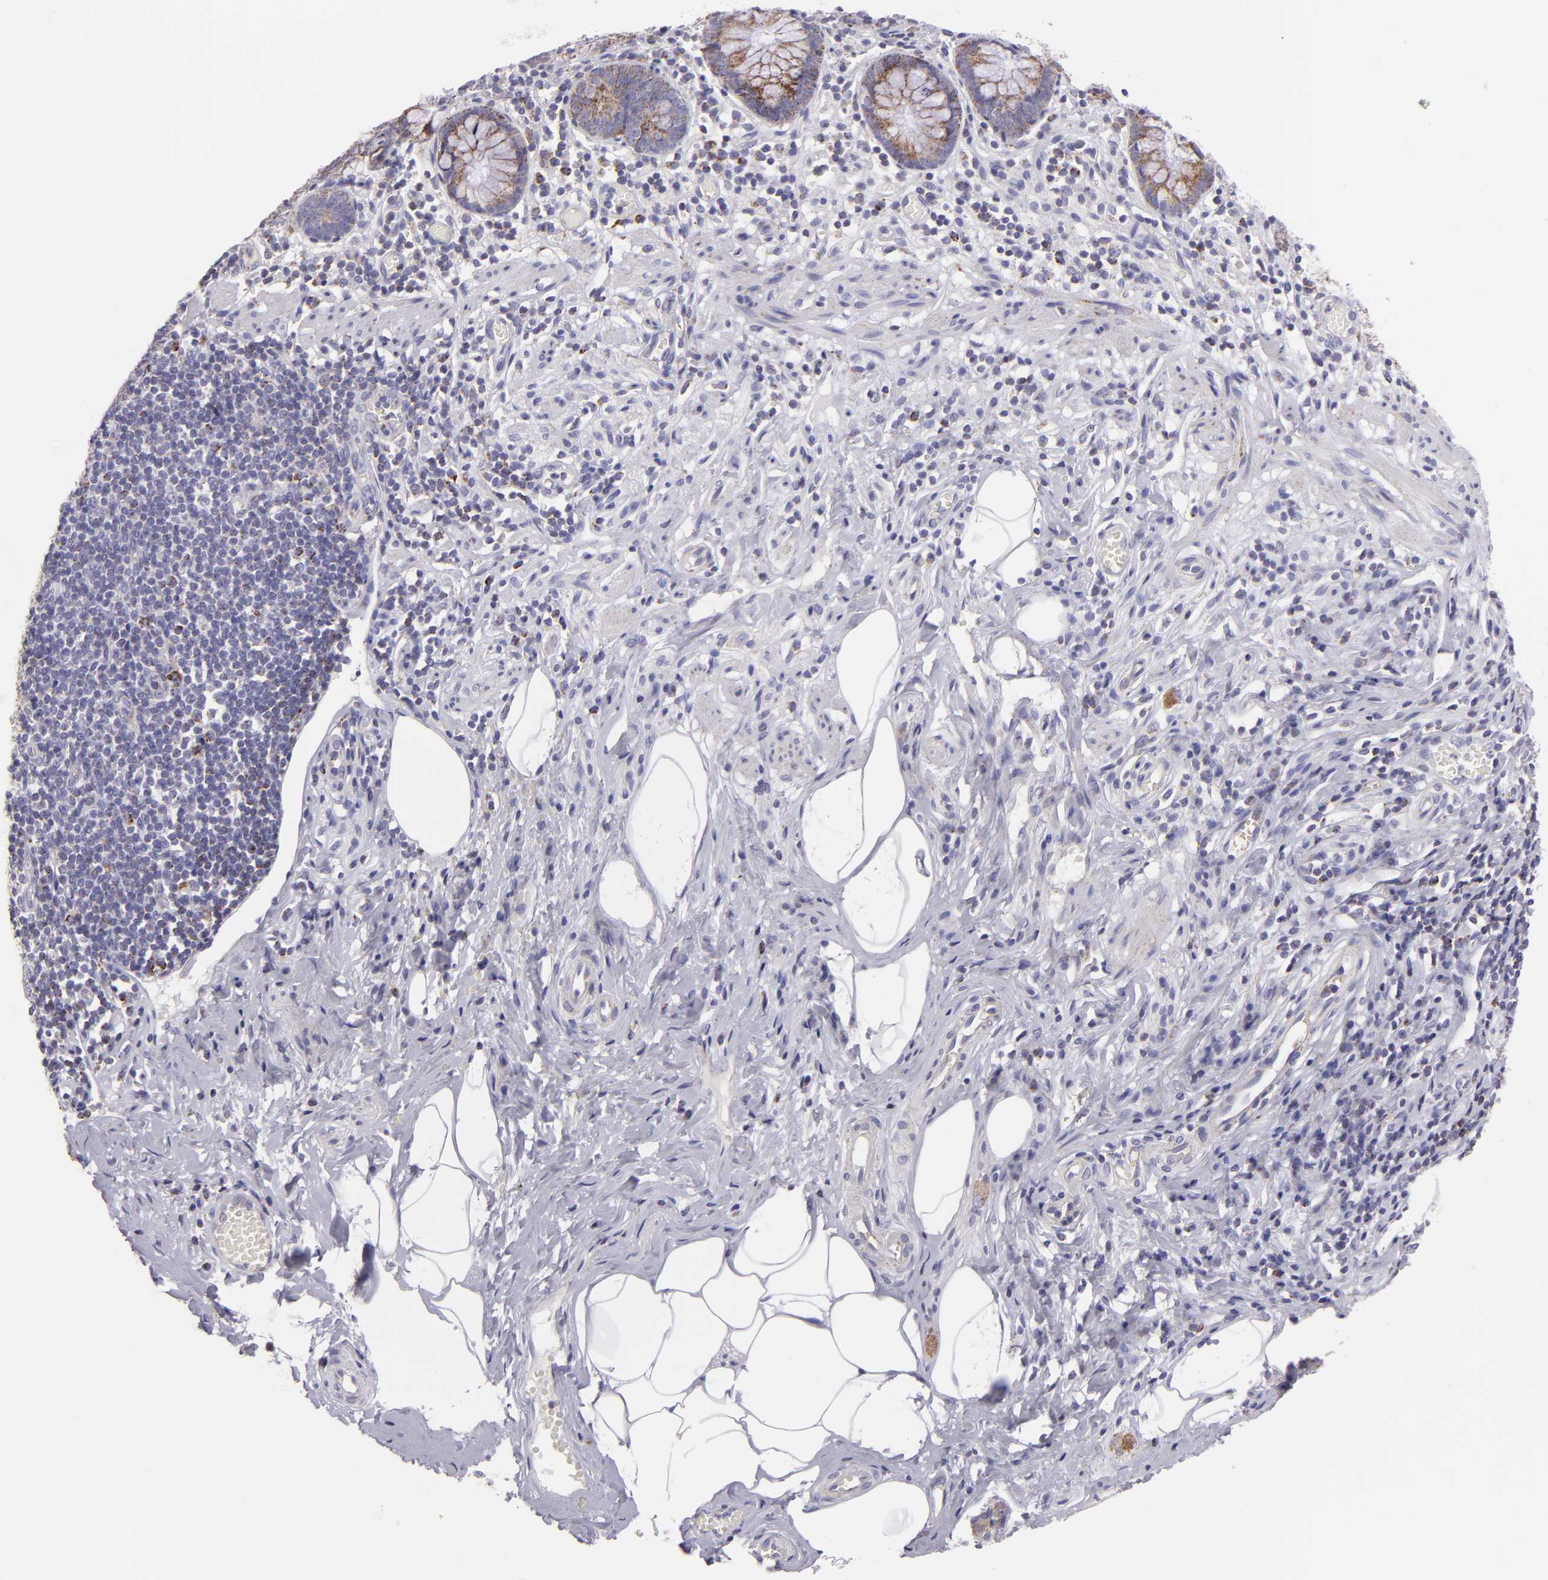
{"staining": {"intensity": "moderate", "quantity": ">75%", "location": "cytoplasmic/membranous"}, "tissue": "appendix", "cell_type": "Glandular cells", "image_type": "normal", "snomed": [{"axis": "morphology", "description": "Normal tissue, NOS"}, {"axis": "topography", "description": "Appendix"}], "caption": "Appendix stained with IHC displays moderate cytoplasmic/membranous staining in approximately >75% of glandular cells. (DAB IHC with brightfield microscopy, high magnification).", "gene": "HSPD1", "patient": {"sex": "male", "age": 38}}